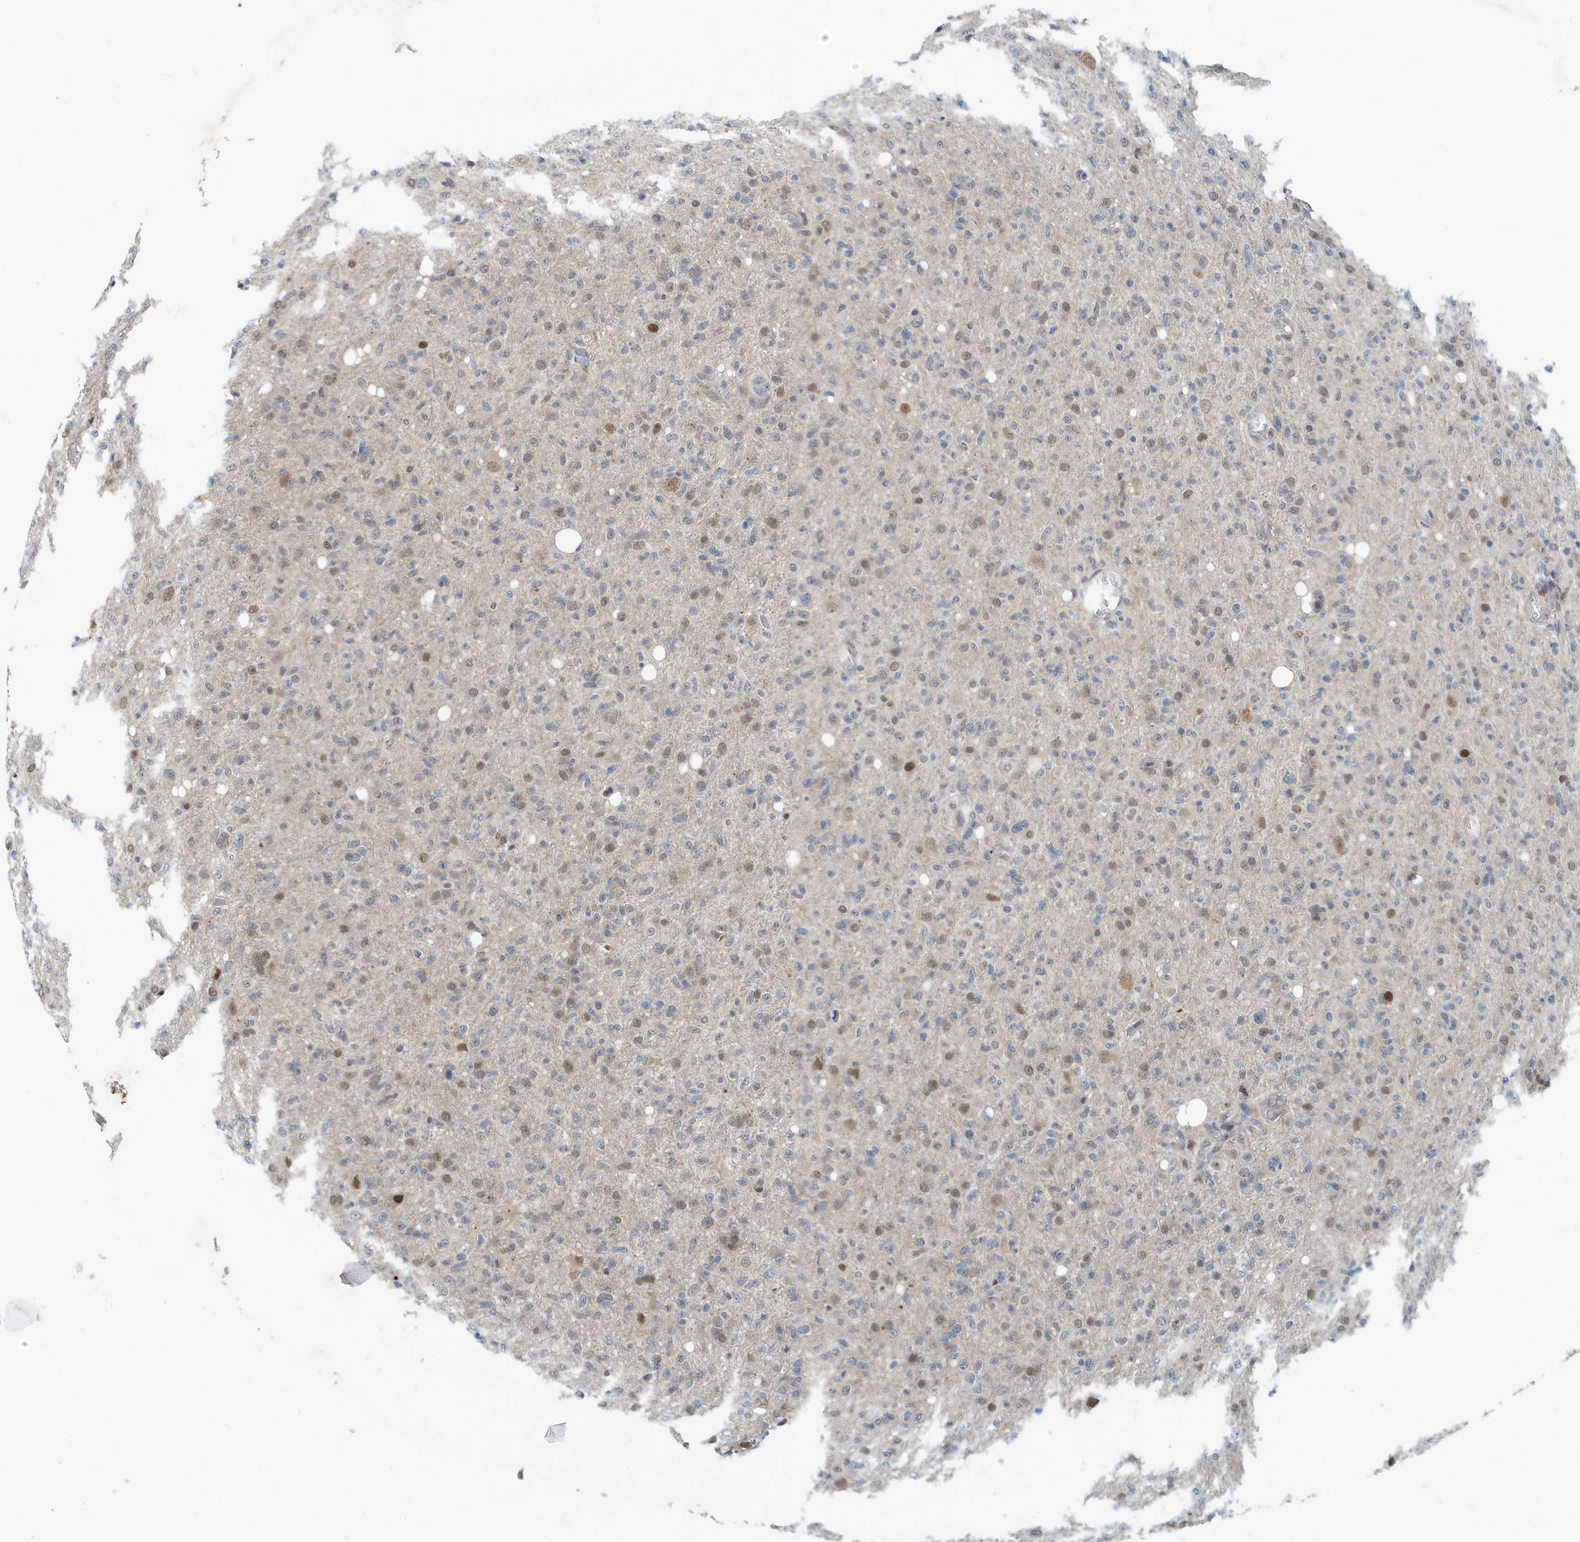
{"staining": {"intensity": "moderate", "quantity": "<25%", "location": "cytoplasmic/membranous,nuclear"}, "tissue": "glioma", "cell_type": "Tumor cells", "image_type": "cancer", "snomed": [{"axis": "morphology", "description": "Glioma, malignant, High grade"}, {"axis": "topography", "description": "Brain"}], "caption": "Glioma stained with IHC exhibits moderate cytoplasmic/membranous and nuclear staining in about <25% of tumor cells.", "gene": "KIF15", "patient": {"sex": "female", "age": 57}}